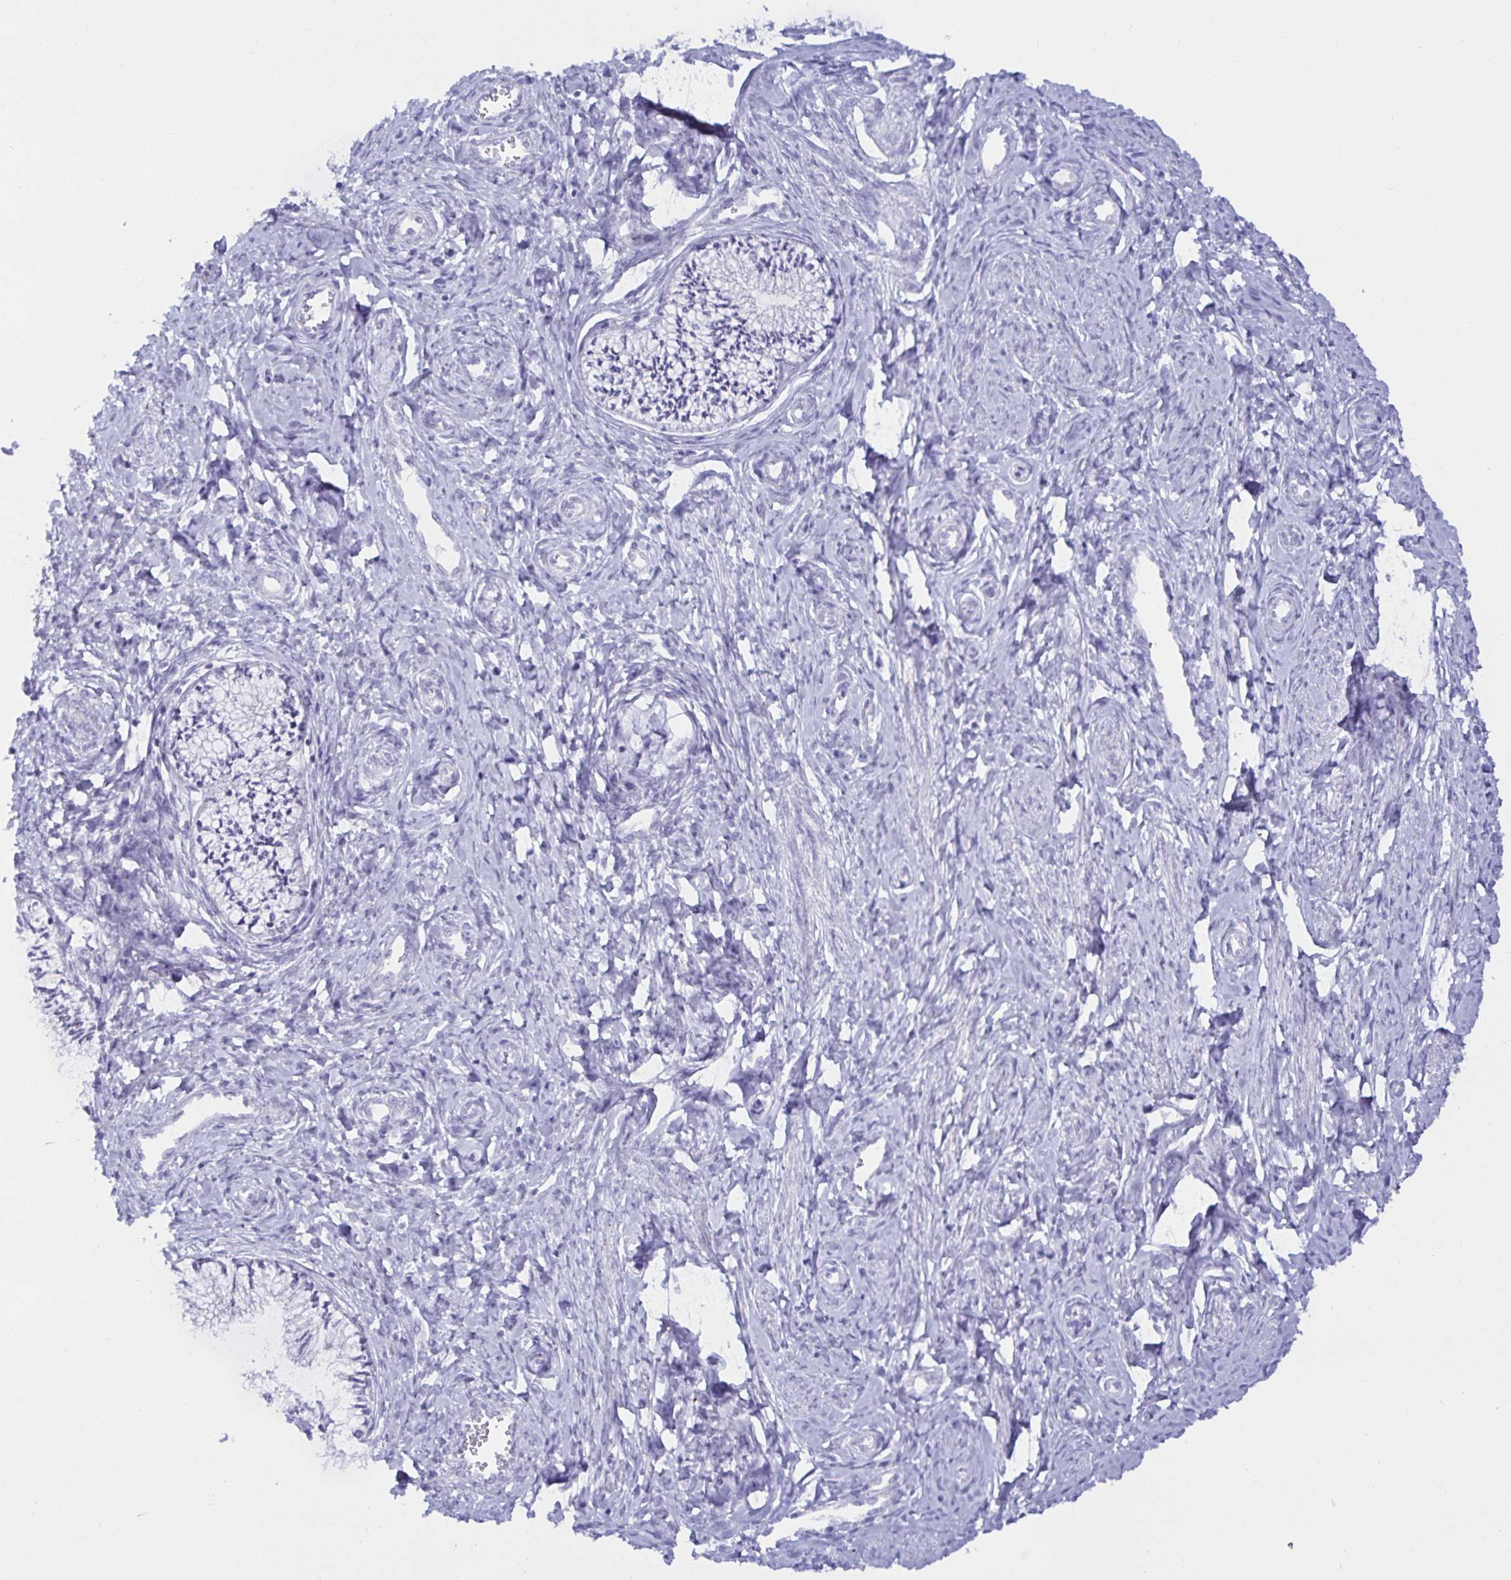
{"staining": {"intensity": "negative", "quantity": "none", "location": "none"}, "tissue": "cervix", "cell_type": "Glandular cells", "image_type": "normal", "snomed": [{"axis": "morphology", "description": "Normal tissue, NOS"}, {"axis": "topography", "description": "Cervix"}], "caption": "Immunohistochemistry (IHC) histopathology image of benign cervix stained for a protein (brown), which shows no positivity in glandular cells.", "gene": "MON2", "patient": {"sex": "female", "age": 24}}